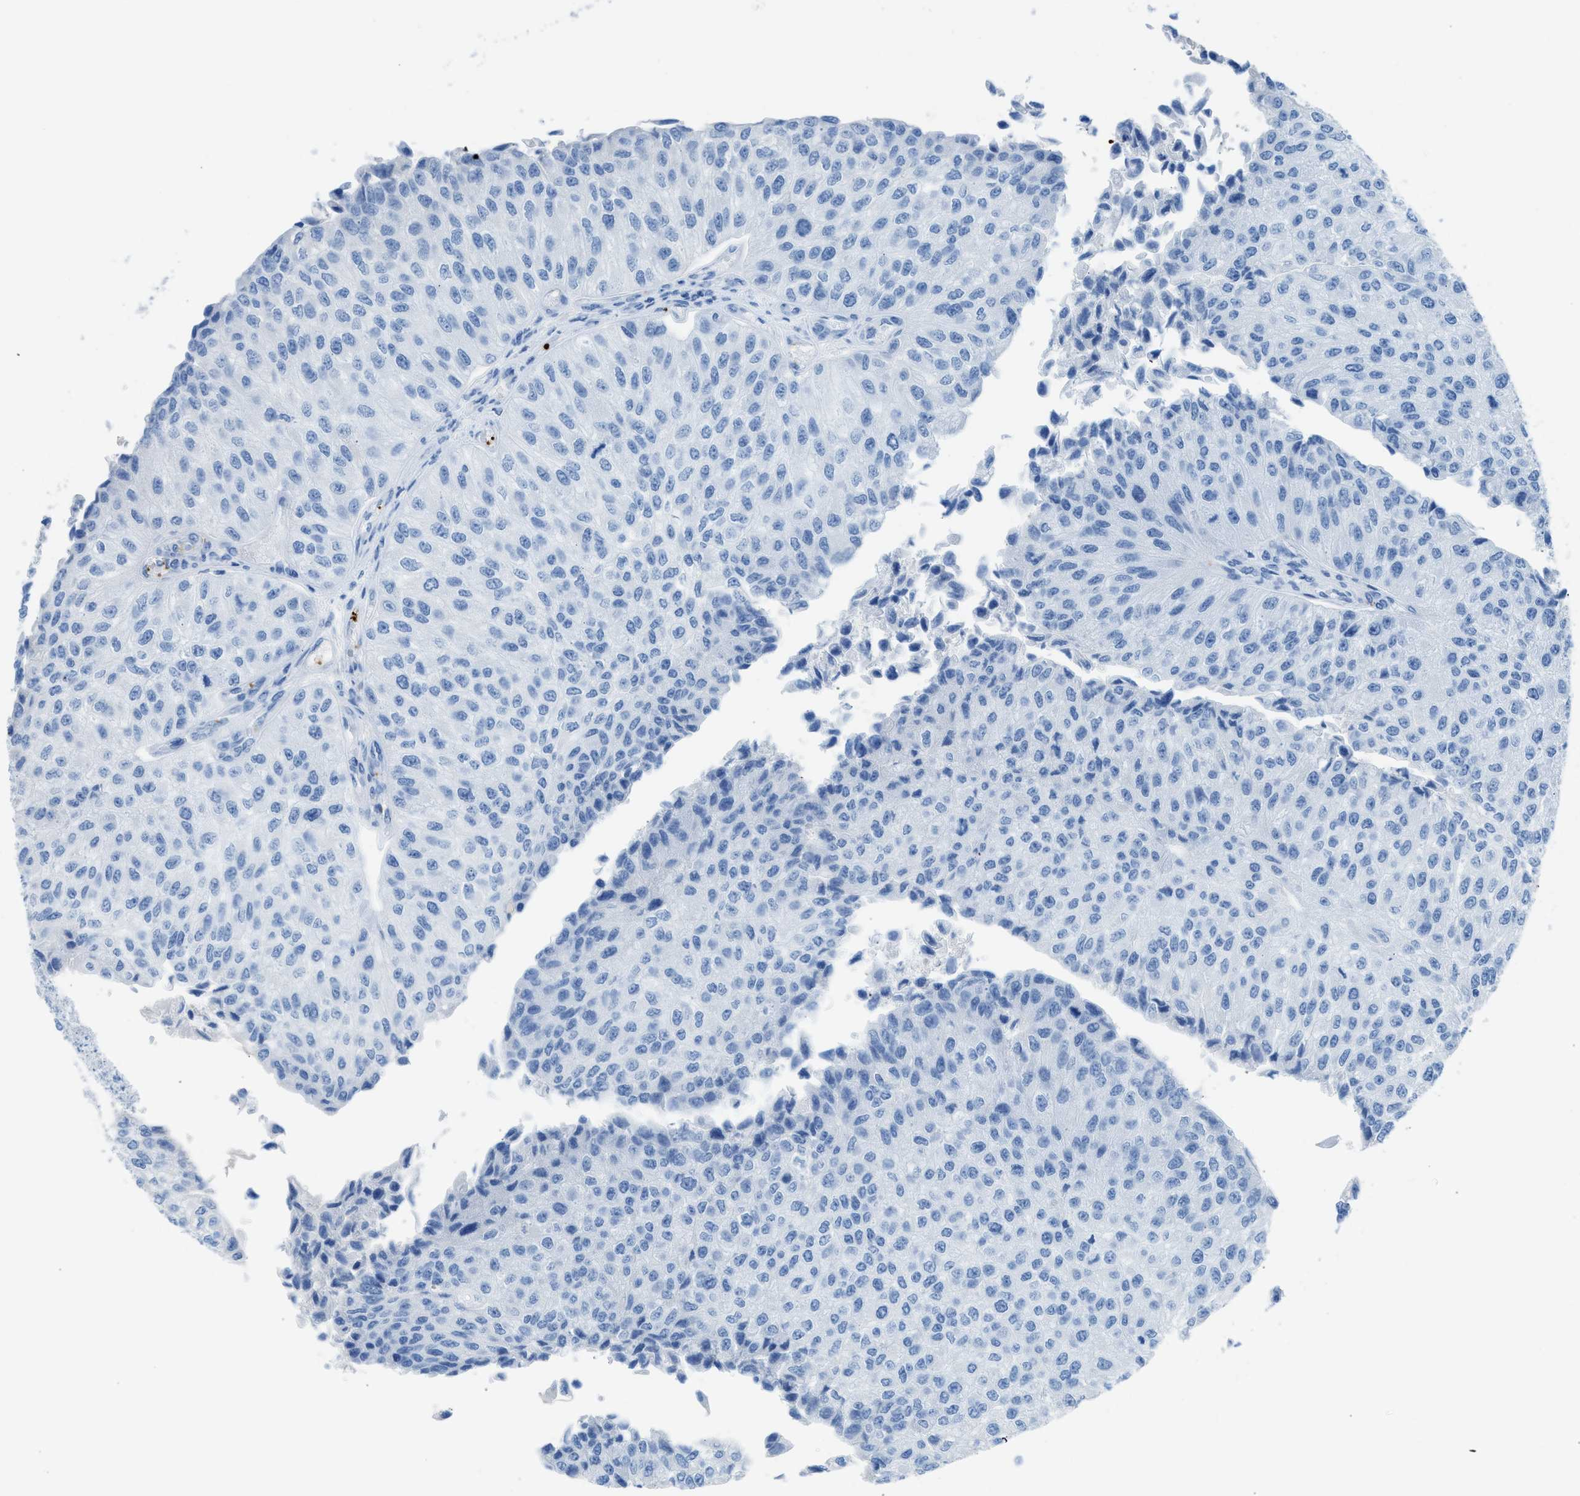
{"staining": {"intensity": "negative", "quantity": "none", "location": "none"}, "tissue": "urothelial cancer", "cell_type": "Tumor cells", "image_type": "cancer", "snomed": [{"axis": "morphology", "description": "Urothelial carcinoma, High grade"}, {"axis": "topography", "description": "Kidney"}, {"axis": "topography", "description": "Urinary bladder"}], "caption": "Immunohistochemistry of urothelial cancer displays no staining in tumor cells.", "gene": "FAIM2", "patient": {"sex": "male", "age": 77}}